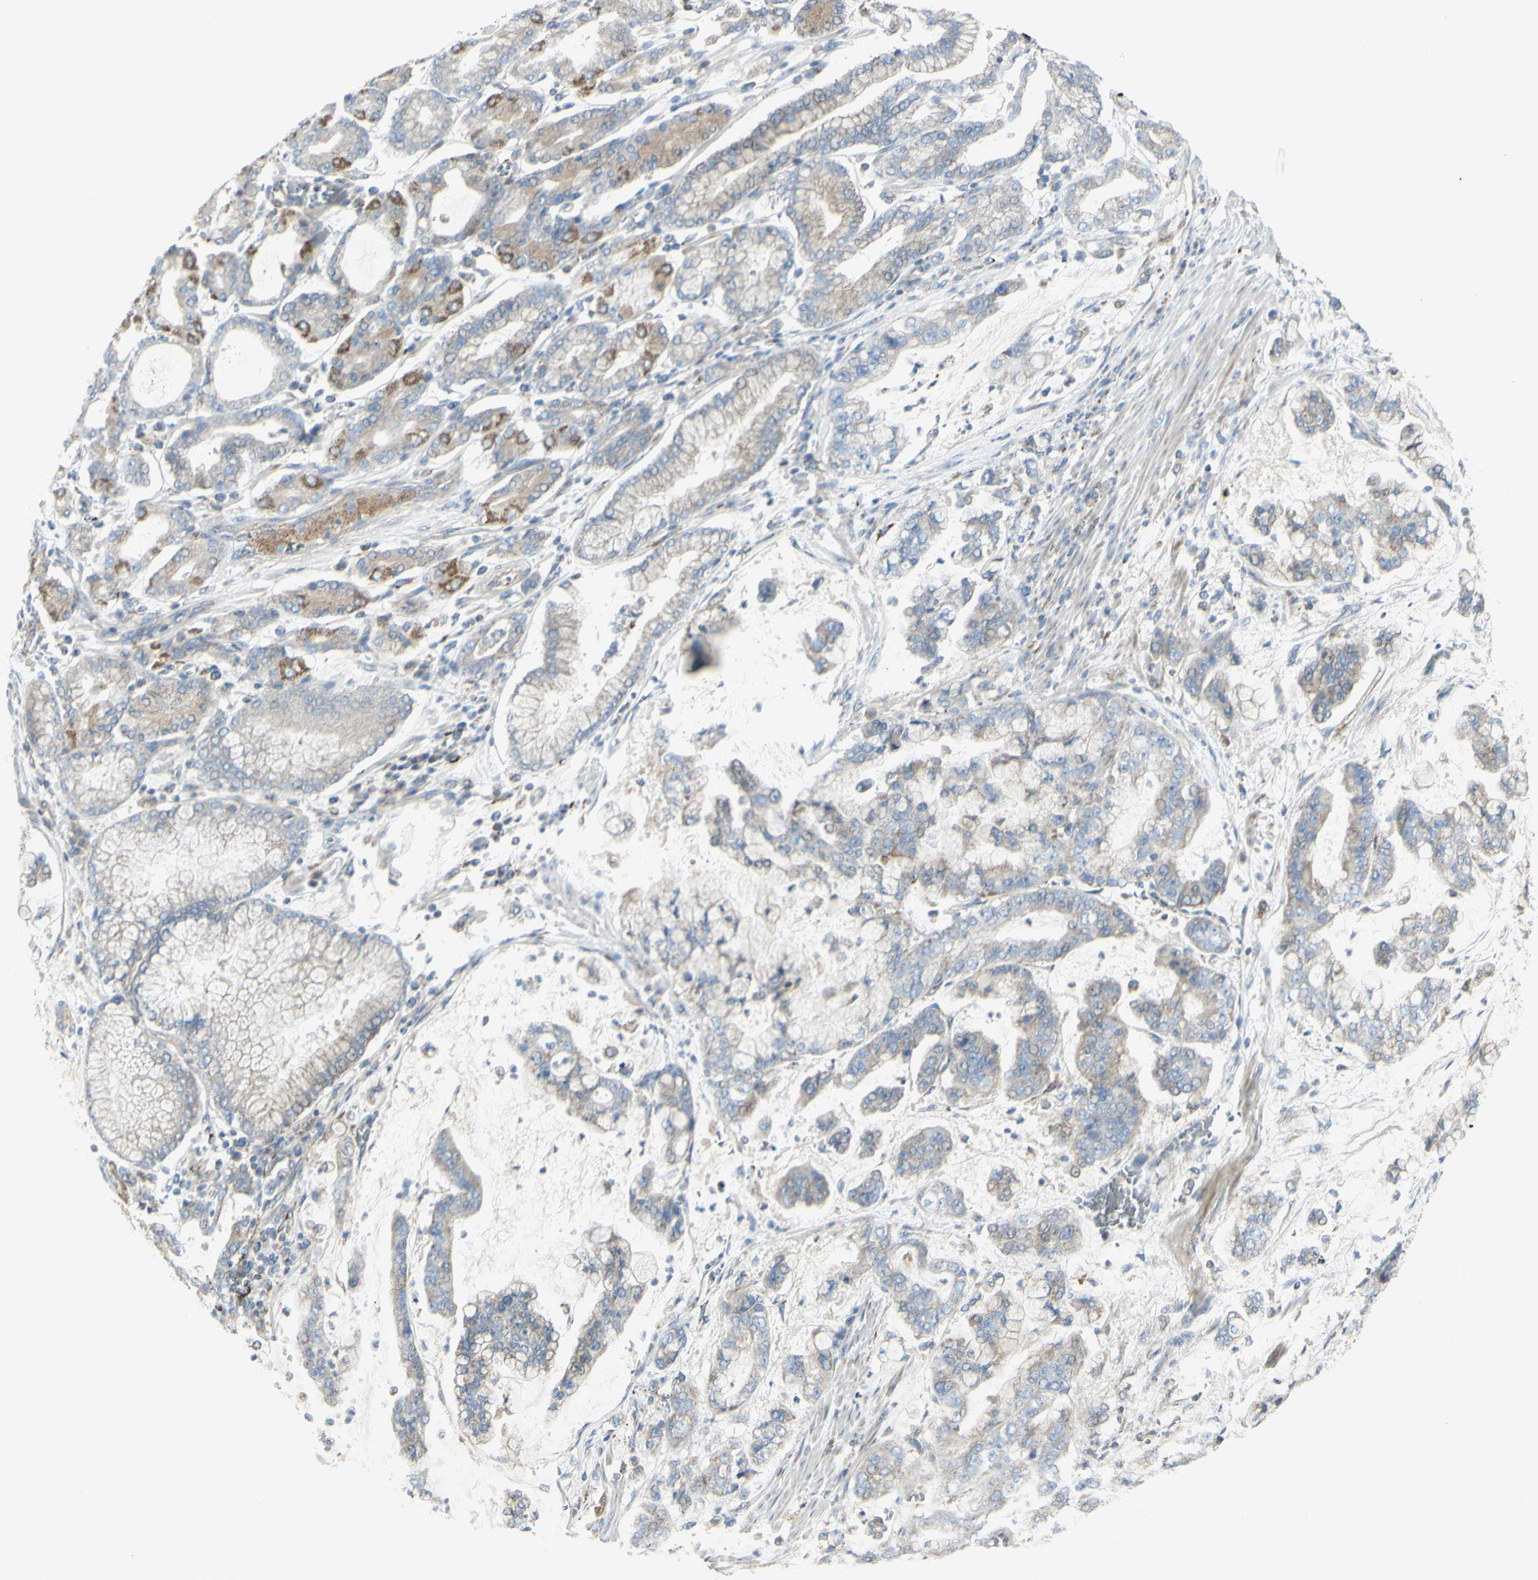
{"staining": {"intensity": "weak", "quantity": "<25%", "location": "cytoplasmic/membranous"}, "tissue": "stomach cancer", "cell_type": "Tumor cells", "image_type": "cancer", "snomed": [{"axis": "morphology", "description": "Normal tissue, NOS"}, {"axis": "morphology", "description": "Adenocarcinoma, NOS"}, {"axis": "topography", "description": "Stomach, upper"}, {"axis": "topography", "description": "Stomach"}], "caption": "This image is of stomach cancer stained with IHC to label a protein in brown with the nuclei are counter-stained blue. There is no staining in tumor cells. Brightfield microscopy of immunohistochemistry stained with DAB (brown) and hematoxylin (blue), captured at high magnification.", "gene": "CNTNAP1", "patient": {"sex": "male", "age": 76}}